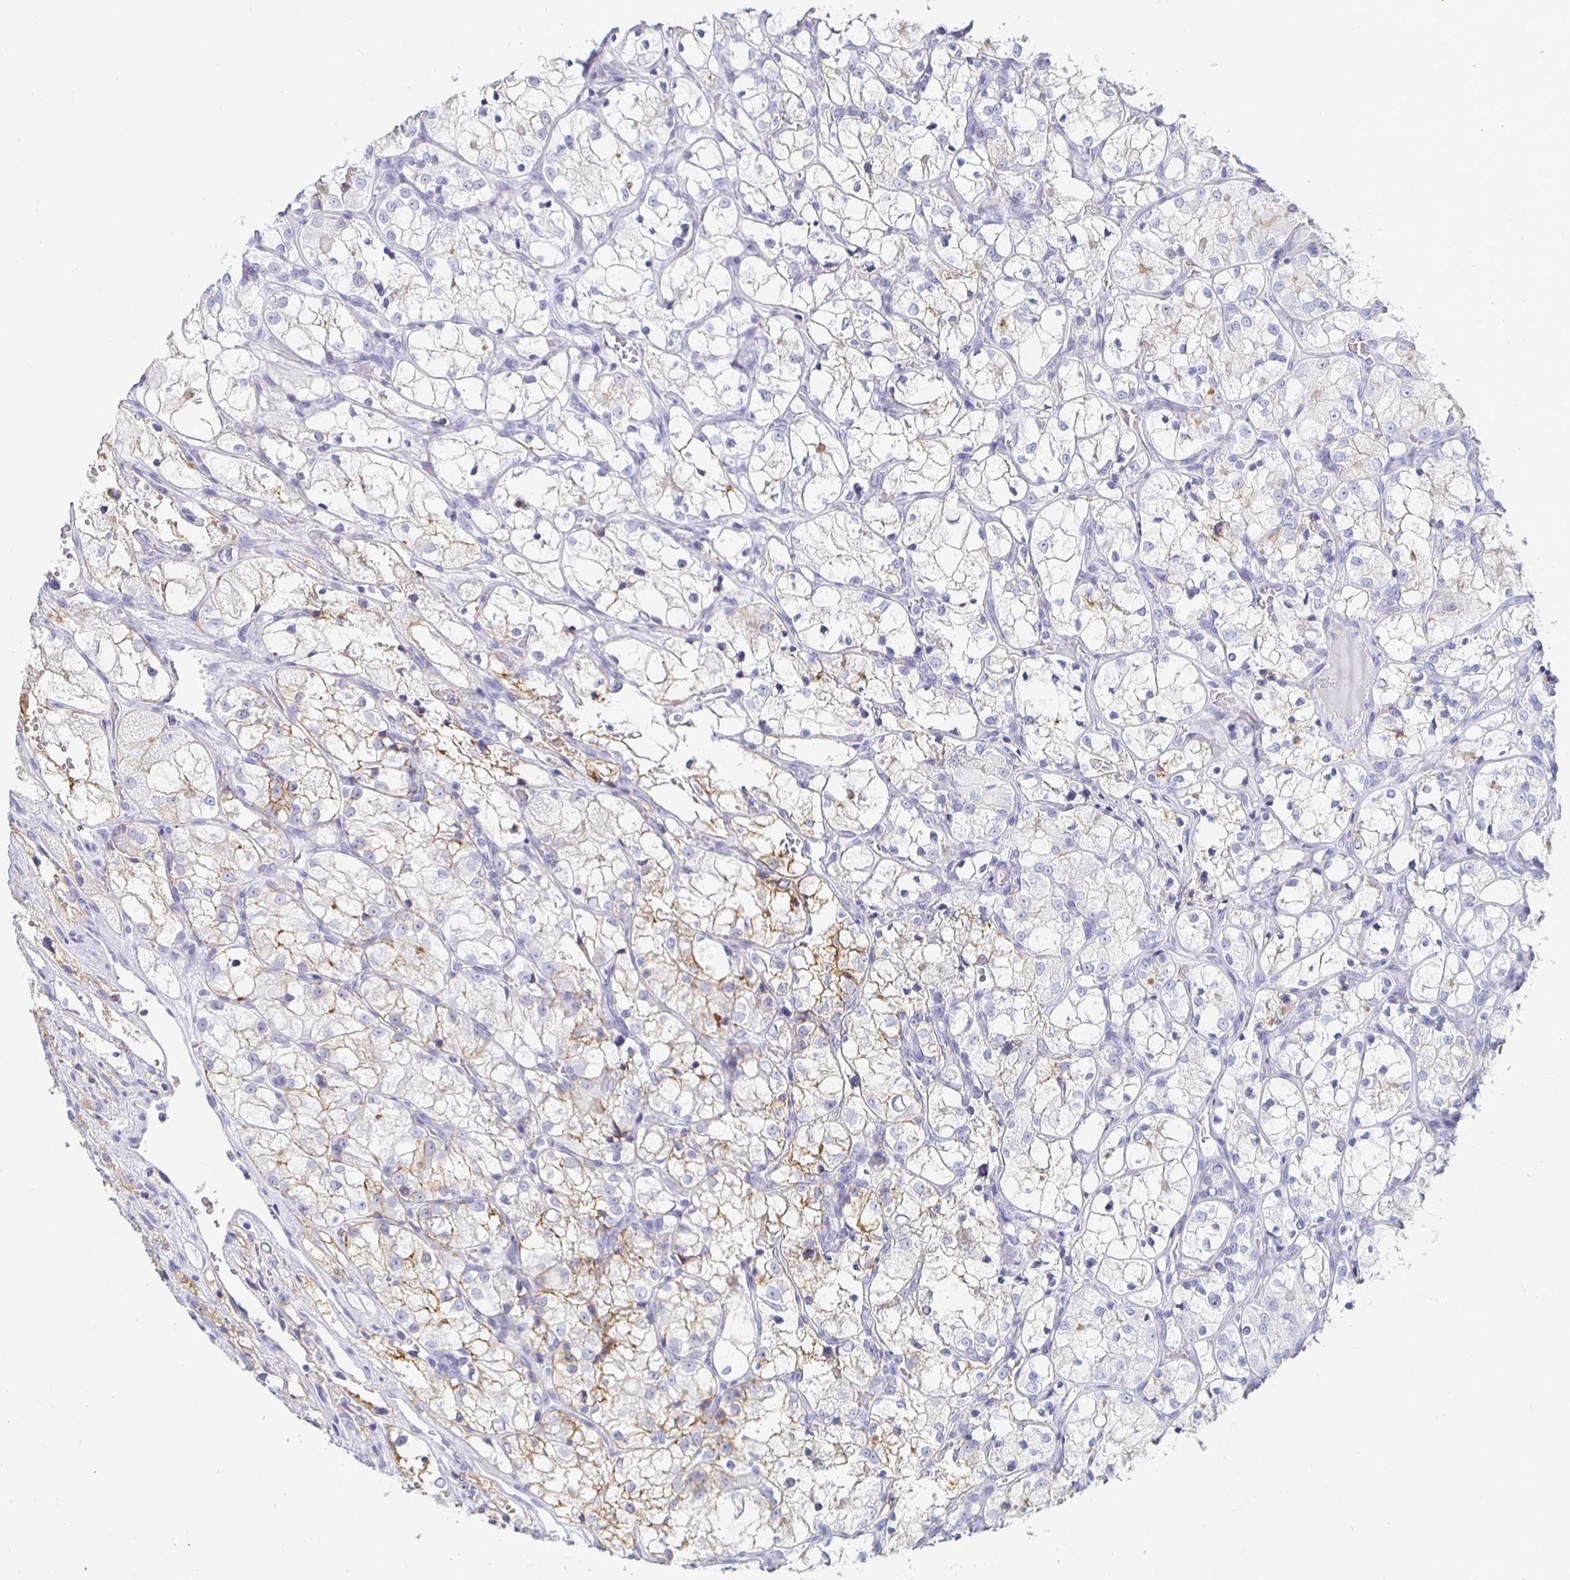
{"staining": {"intensity": "weak", "quantity": "<25%", "location": "cytoplasmic/membranous"}, "tissue": "renal cancer", "cell_type": "Tumor cells", "image_type": "cancer", "snomed": [{"axis": "morphology", "description": "Adenocarcinoma, NOS"}, {"axis": "topography", "description": "Kidney"}], "caption": "Renal cancer (adenocarcinoma) was stained to show a protein in brown. There is no significant expression in tumor cells. (IHC, brightfield microscopy, high magnification).", "gene": "CA9", "patient": {"sex": "female", "age": 69}}